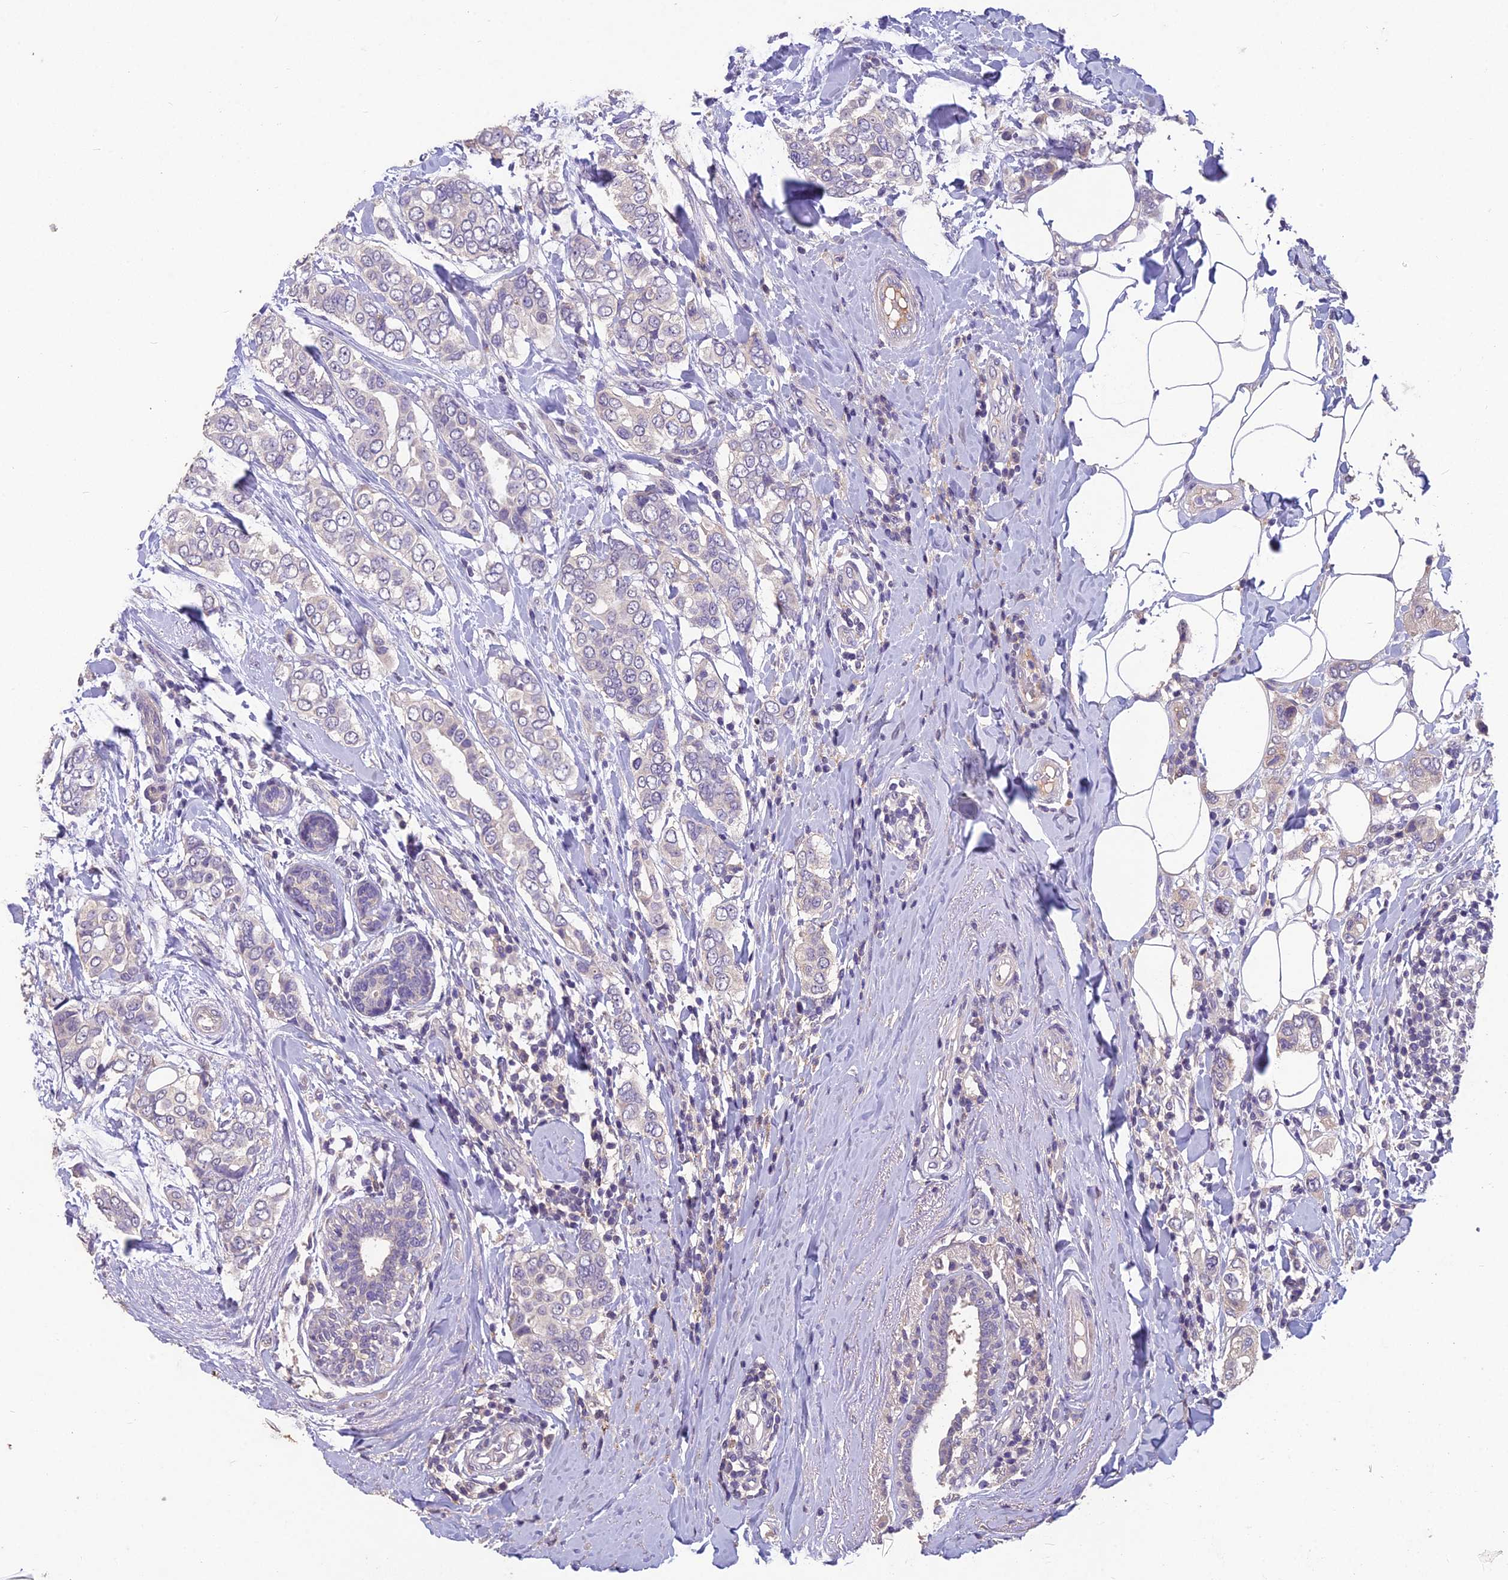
{"staining": {"intensity": "weak", "quantity": "<25%", "location": "cytoplasmic/membranous"}, "tissue": "breast cancer", "cell_type": "Tumor cells", "image_type": "cancer", "snomed": [{"axis": "morphology", "description": "Lobular carcinoma"}, {"axis": "topography", "description": "Breast"}], "caption": "The IHC histopathology image has no significant positivity in tumor cells of lobular carcinoma (breast) tissue.", "gene": "CEACAM16", "patient": {"sex": "female", "age": 51}}